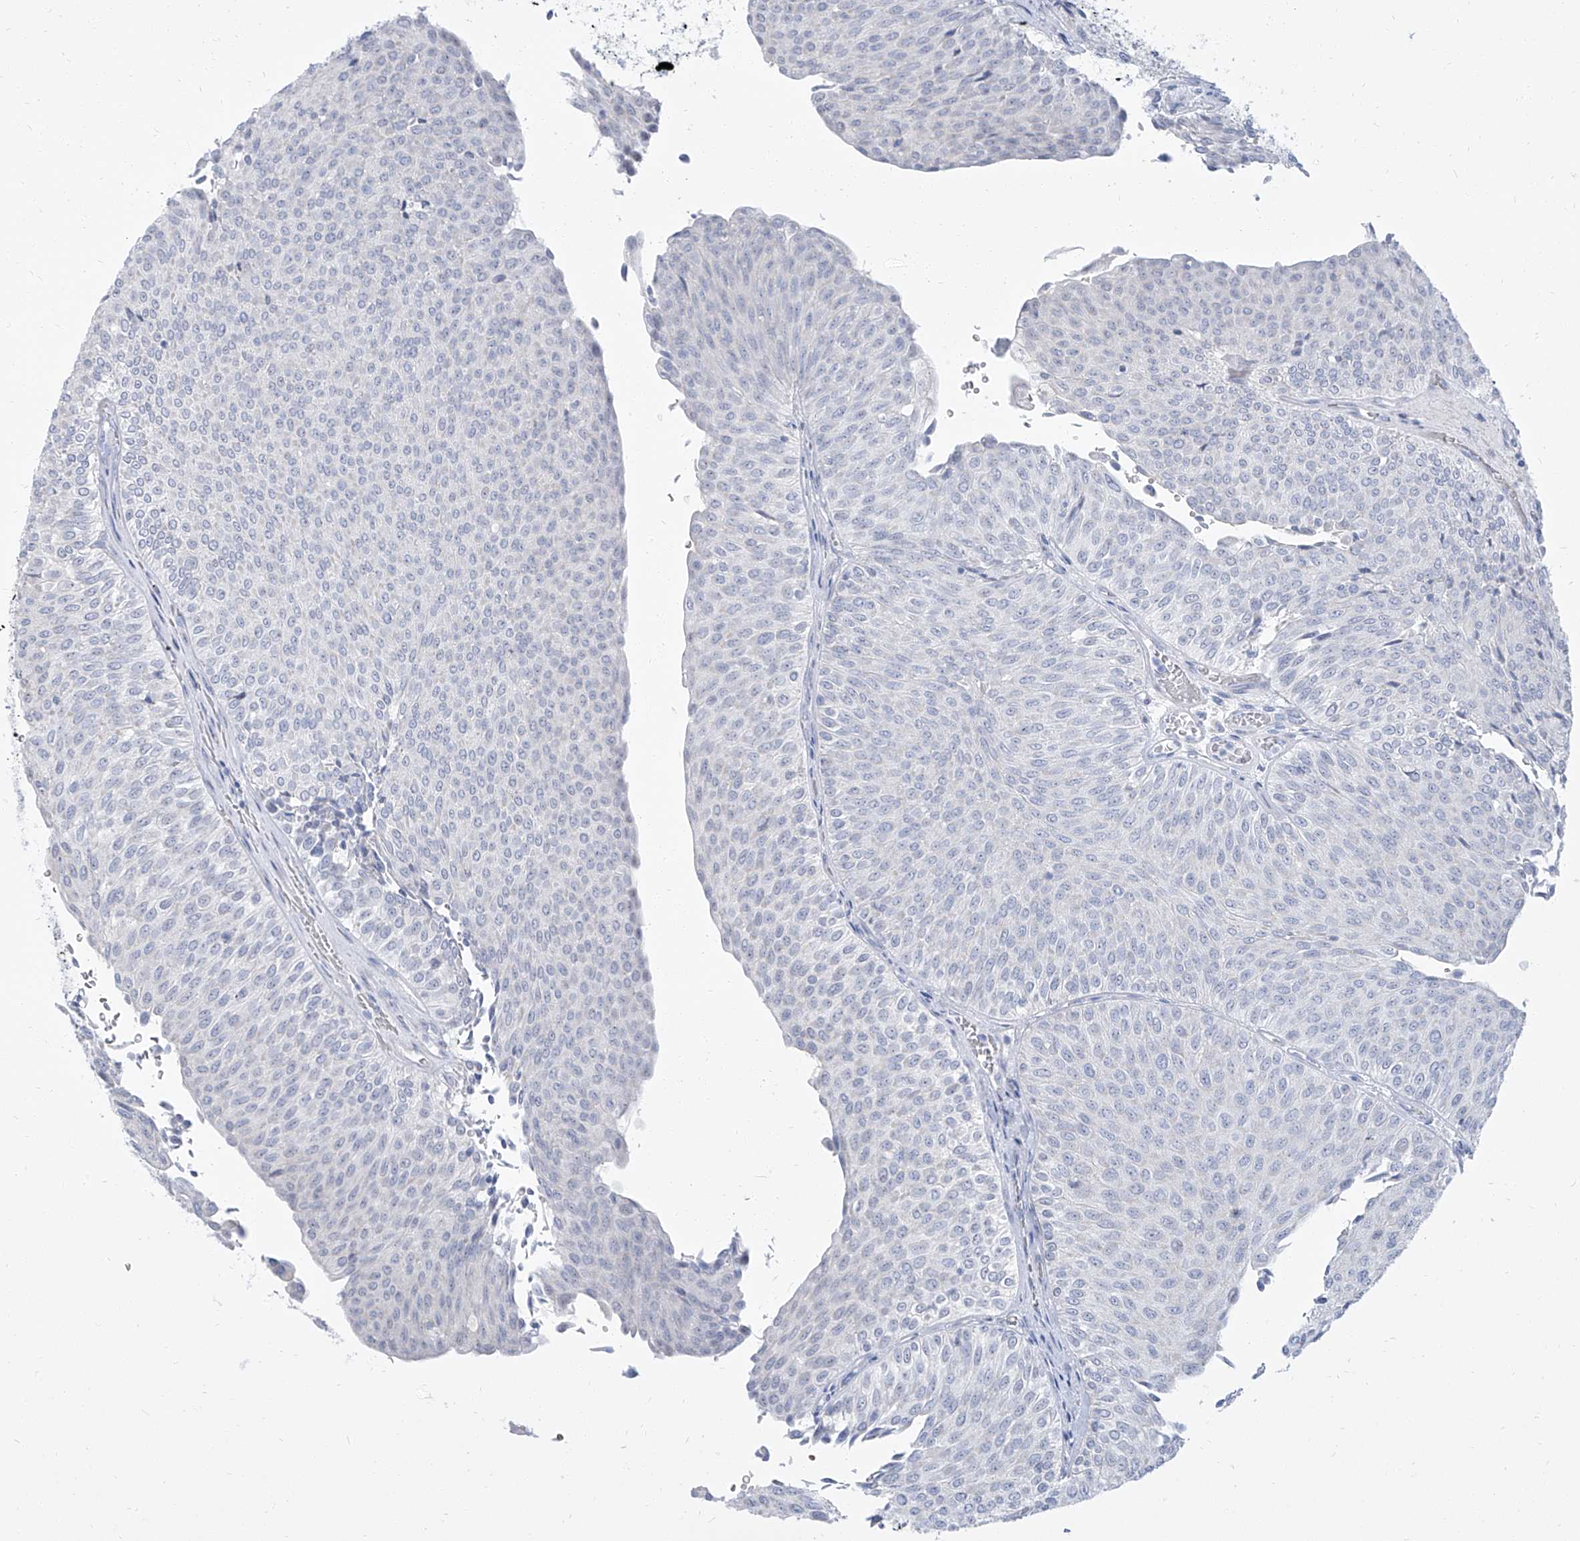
{"staining": {"intensity": "negative", "quantity": "none", "location": "none"}, "tissue": "urothelial cancer", "cell_type": "Tumor cells", "image_type": "cancer", "snomed": [{"axis": "morphology", "description": "Urothelial carcinoma, Low grade"}, {"axis": "topography", "description": "Urinary bladder"}], "caption": "DAB (3,3'-diaminobenzidine) immunohistochemical staining of human urothelial cancer reveals no significant staining in tumor cells.", "gene": "TXLNB", "patient": {"sex": "male", "age": 78}}